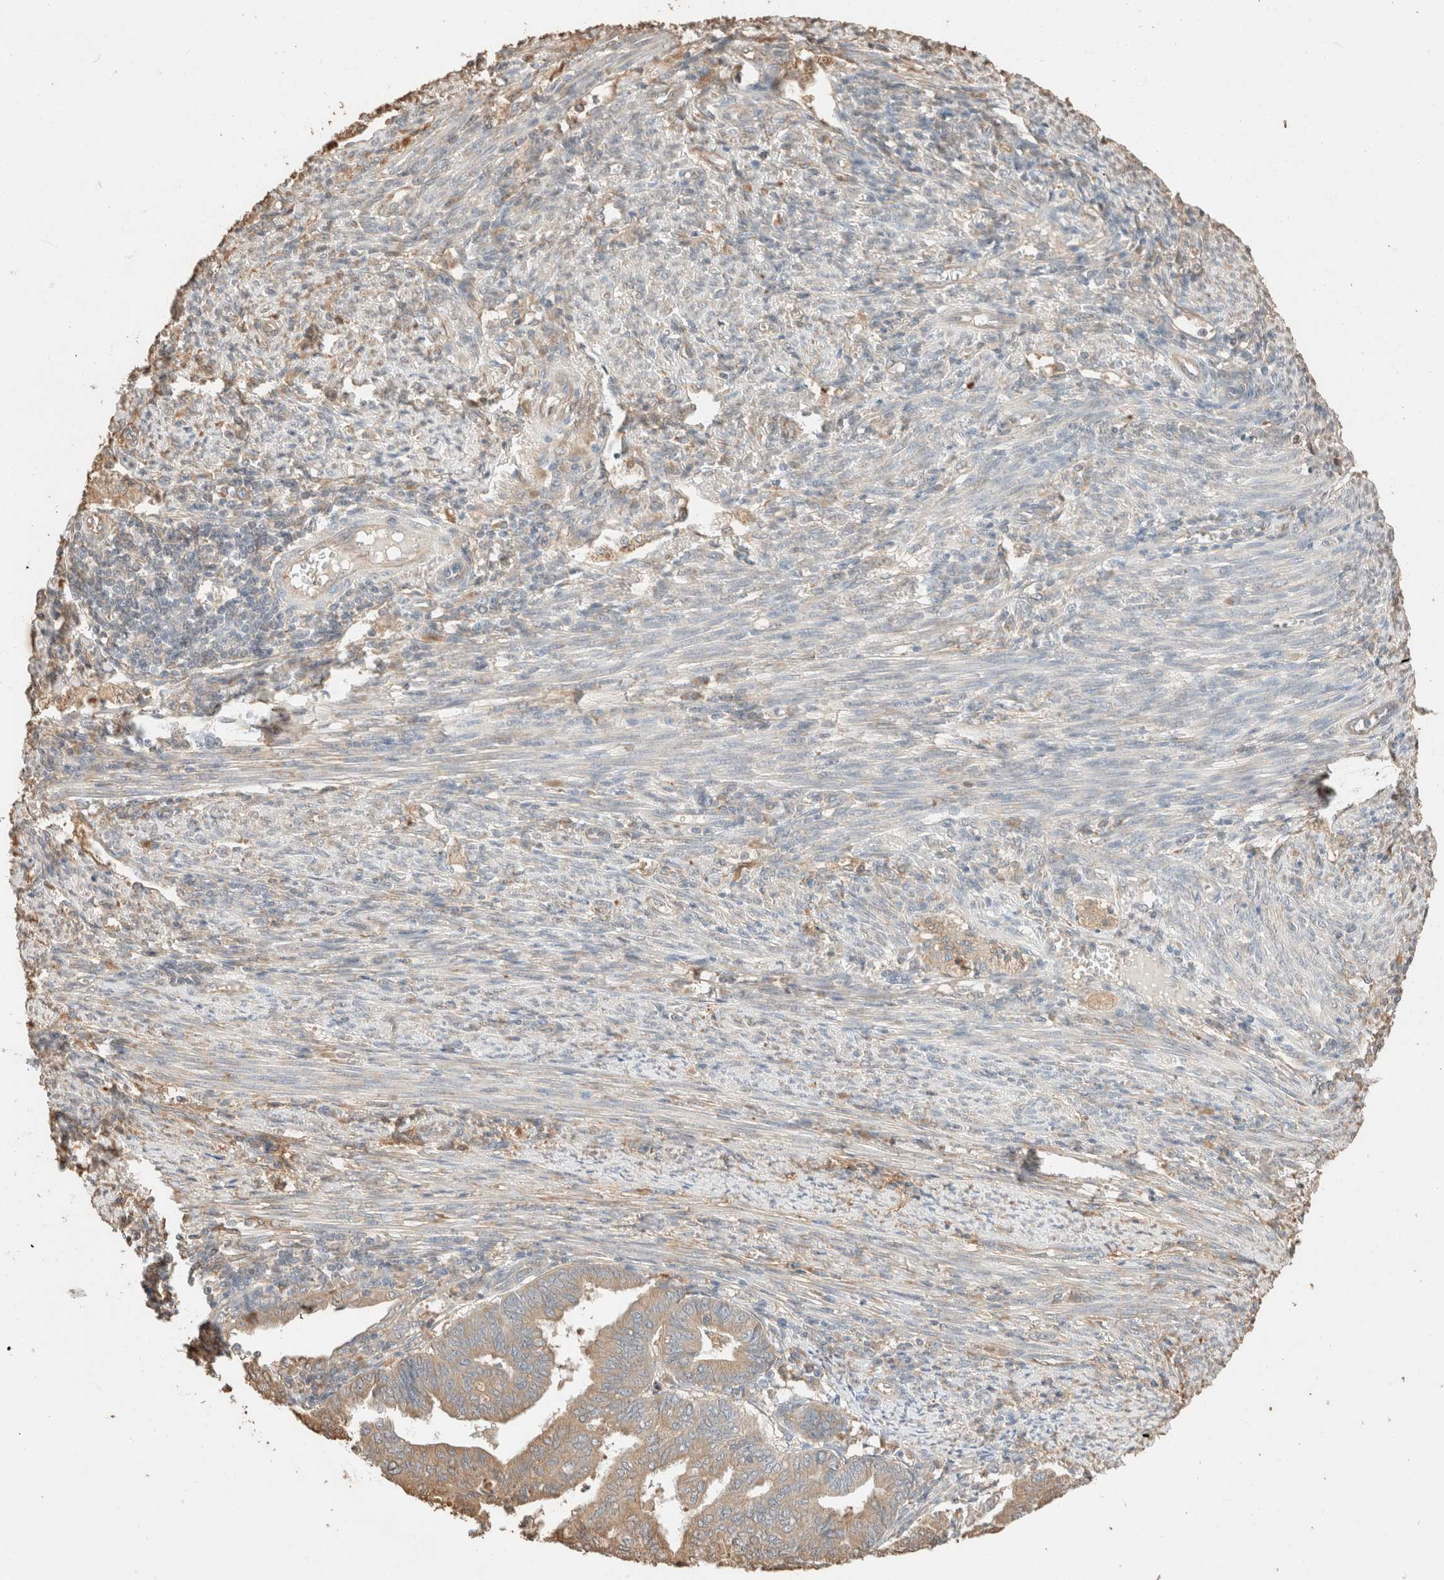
{"staining": {"intensity": "moderate", "quantity": ">75%", "location": "cytoplasmic/membranous"}, "tissue": "endometrial cancer", "cell_type": "Tumor cells", "image_type": "cancer", "snomed": [{"axis": "morphology", "description": "Polyp, NOS"}, {"axis": "morphology", "description": "Adenocarcinoma, NOS"}, {"axis": "morphology", "description": "Adenoma, NOS"}, {"axis": "topography", "description": "Endometrium"}], "caption": "The image reveals immunohistochemical staining of endometrial polyp. There is moderate cytoplasmic/membranous positivity is present in approximately >75% of tumor cells. (Brightfield microscopy of DAB IHC at high magnification).", "gene": "TUBD1", "patient": {"sex": "female", "age": 79}}